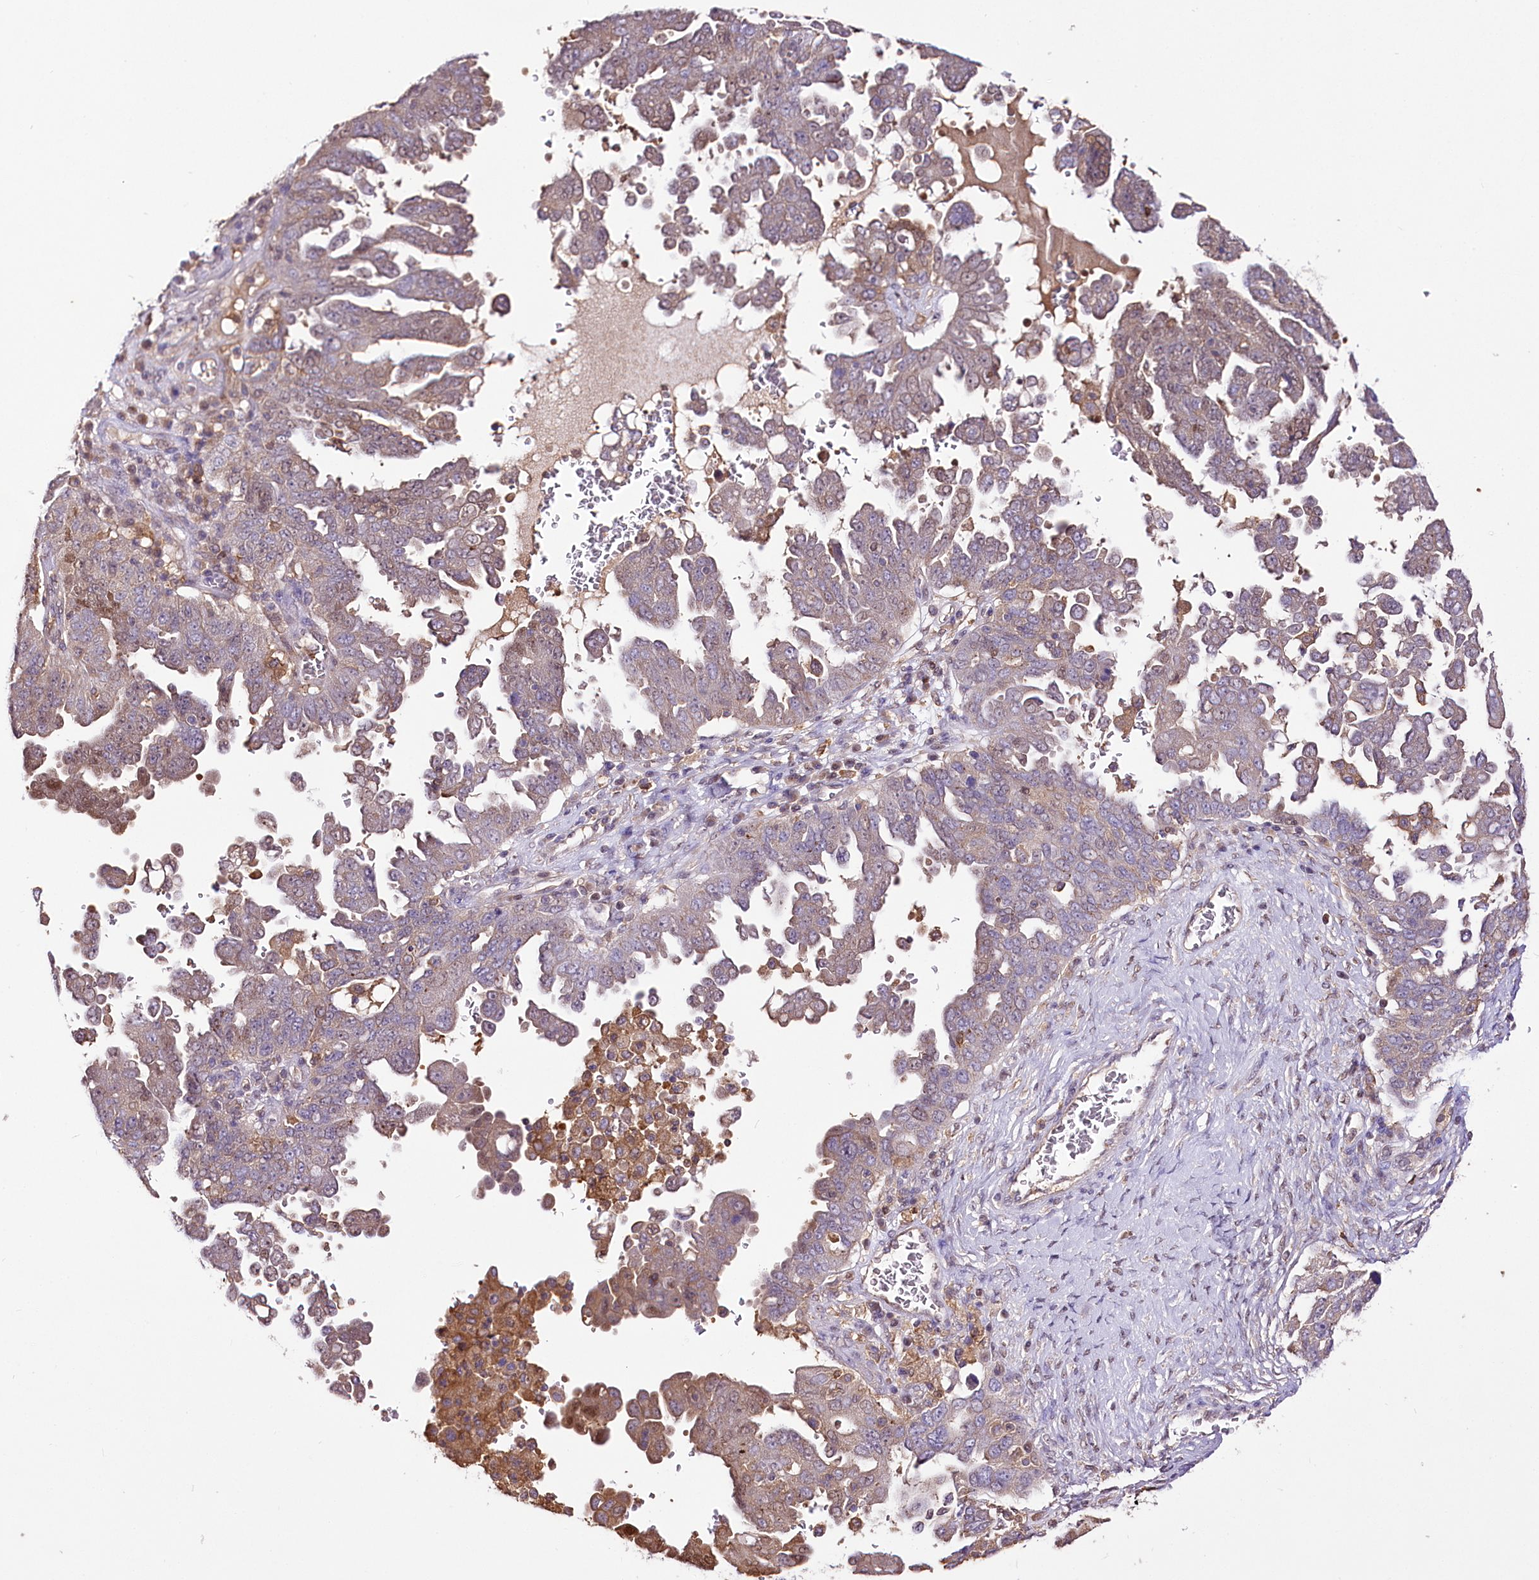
{"staining": {"intensity": "weak", "quantity": "25%-75%", "location": "cytoplasmic/membranous"}, "tissue": "ovarian cancer", "cell_type": "Tumor cells", "image_type": "cancer", "snomed": [{"axis": "morphology", "description": "Carcinoma, endometroid"}, {"axis": "topography", "description": "Ovary"}], "caption": "IHC (DAB) staining of ovarian cancer shows weak cytoplasmic/membranous protein expression in approximately 25%-75% of tumor cells. (DAB IHC, brown staining for protein, blue staining for nuclei).", "gene": "UGP2", "patient": {"sex": "female", "age": 62}}